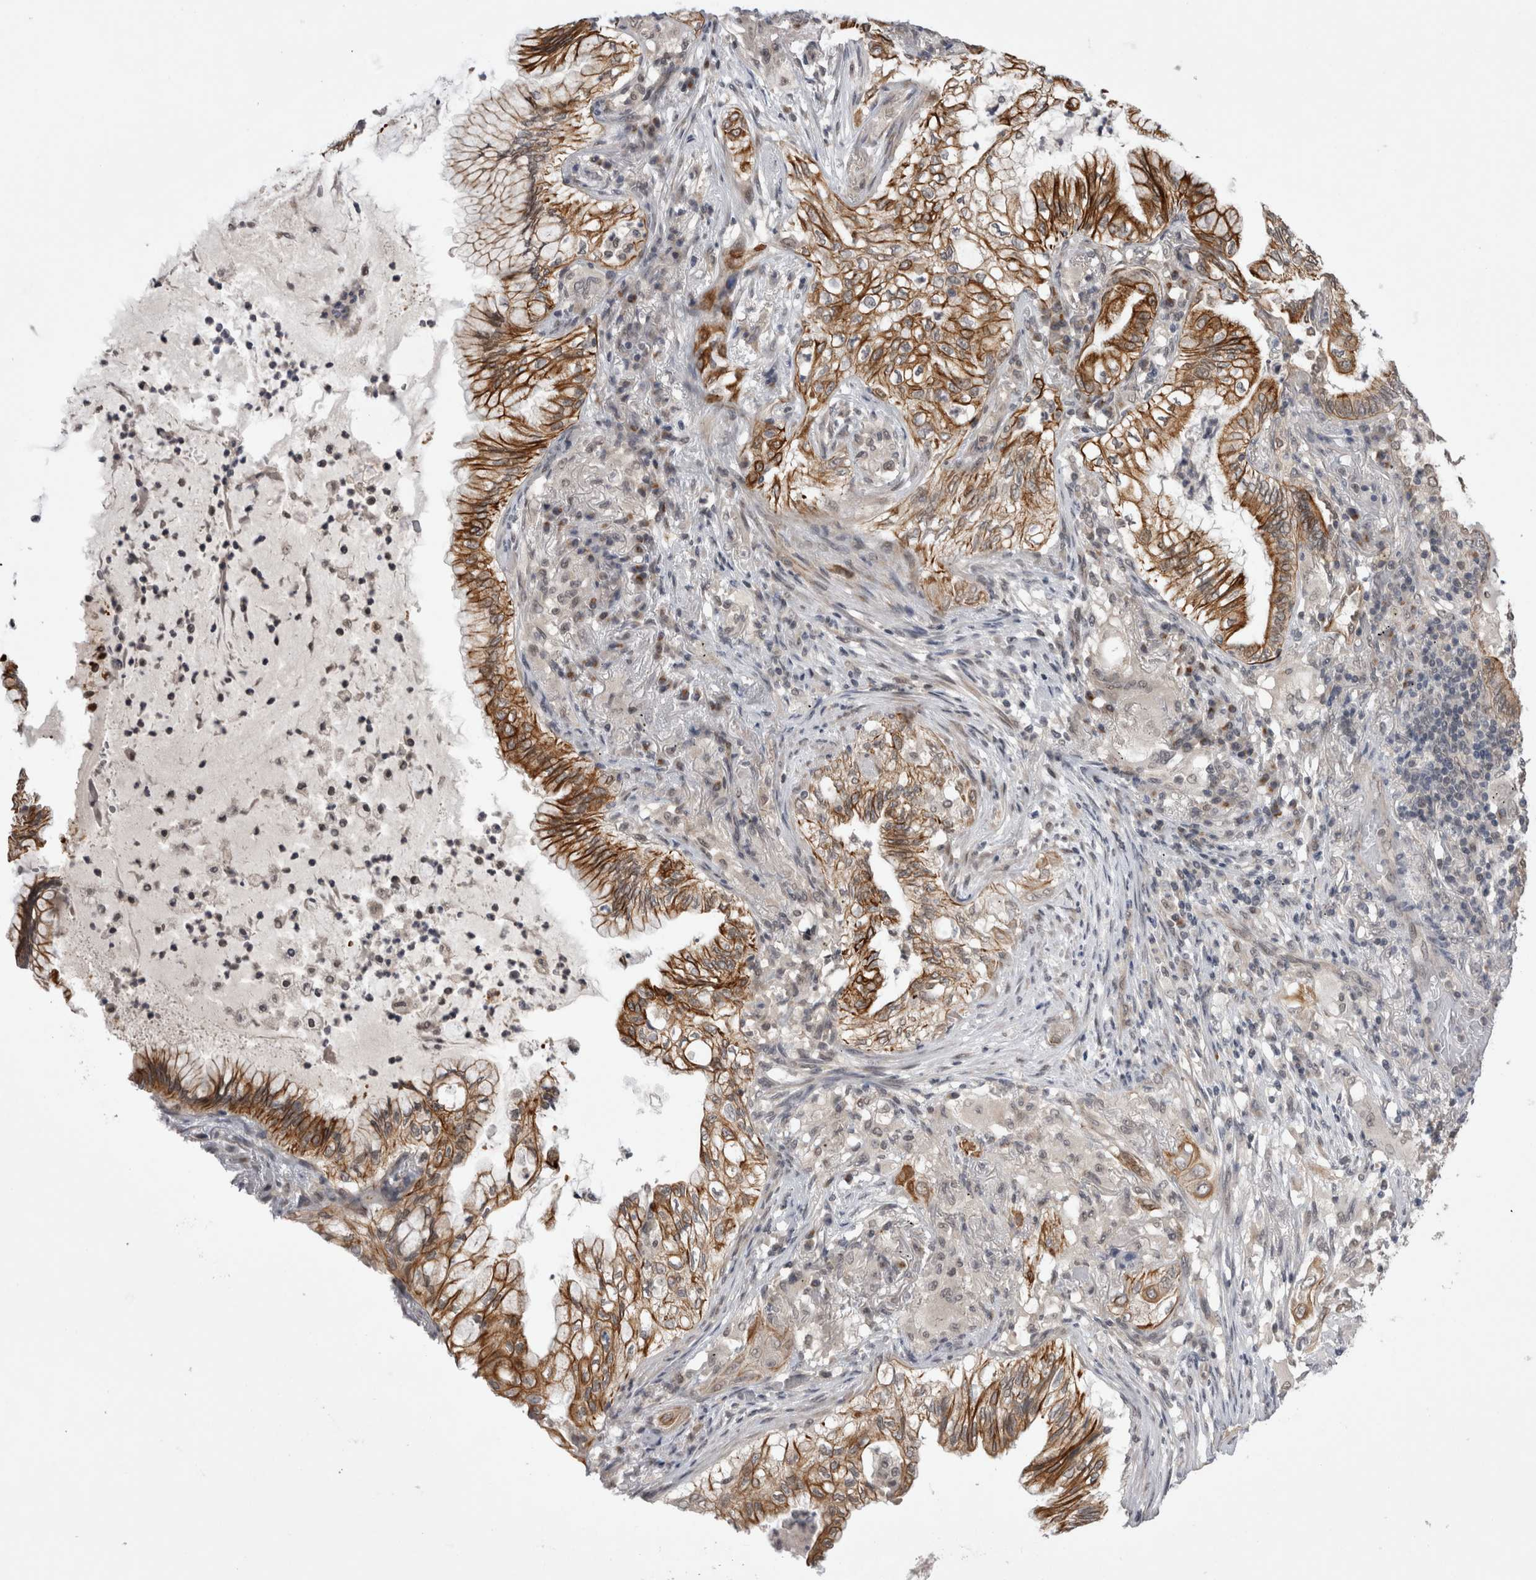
{"staining": {"intensity": "strong", "quantity": ">75%", "location": "cytoplasmic/membranous"}, "tissue": "lung cancer", "cell_type": "Tumor cells", "image_type": "cancer", "snomed": [{"axis": "morphology", "description": "Adenocarcinoma, NOS"}, {"axis": "topography", "description": "Lung"}], "caption": "Immunohistochemistry of human lung adenocarcinoma reveals high levels of strong cytoplasmic/membranous staining in about >75% of tumor cells. (IHC, brightfield microscopy, high magnification).", "gene": "ZNF341", "patient": {"sex": "female", "age": 70}}